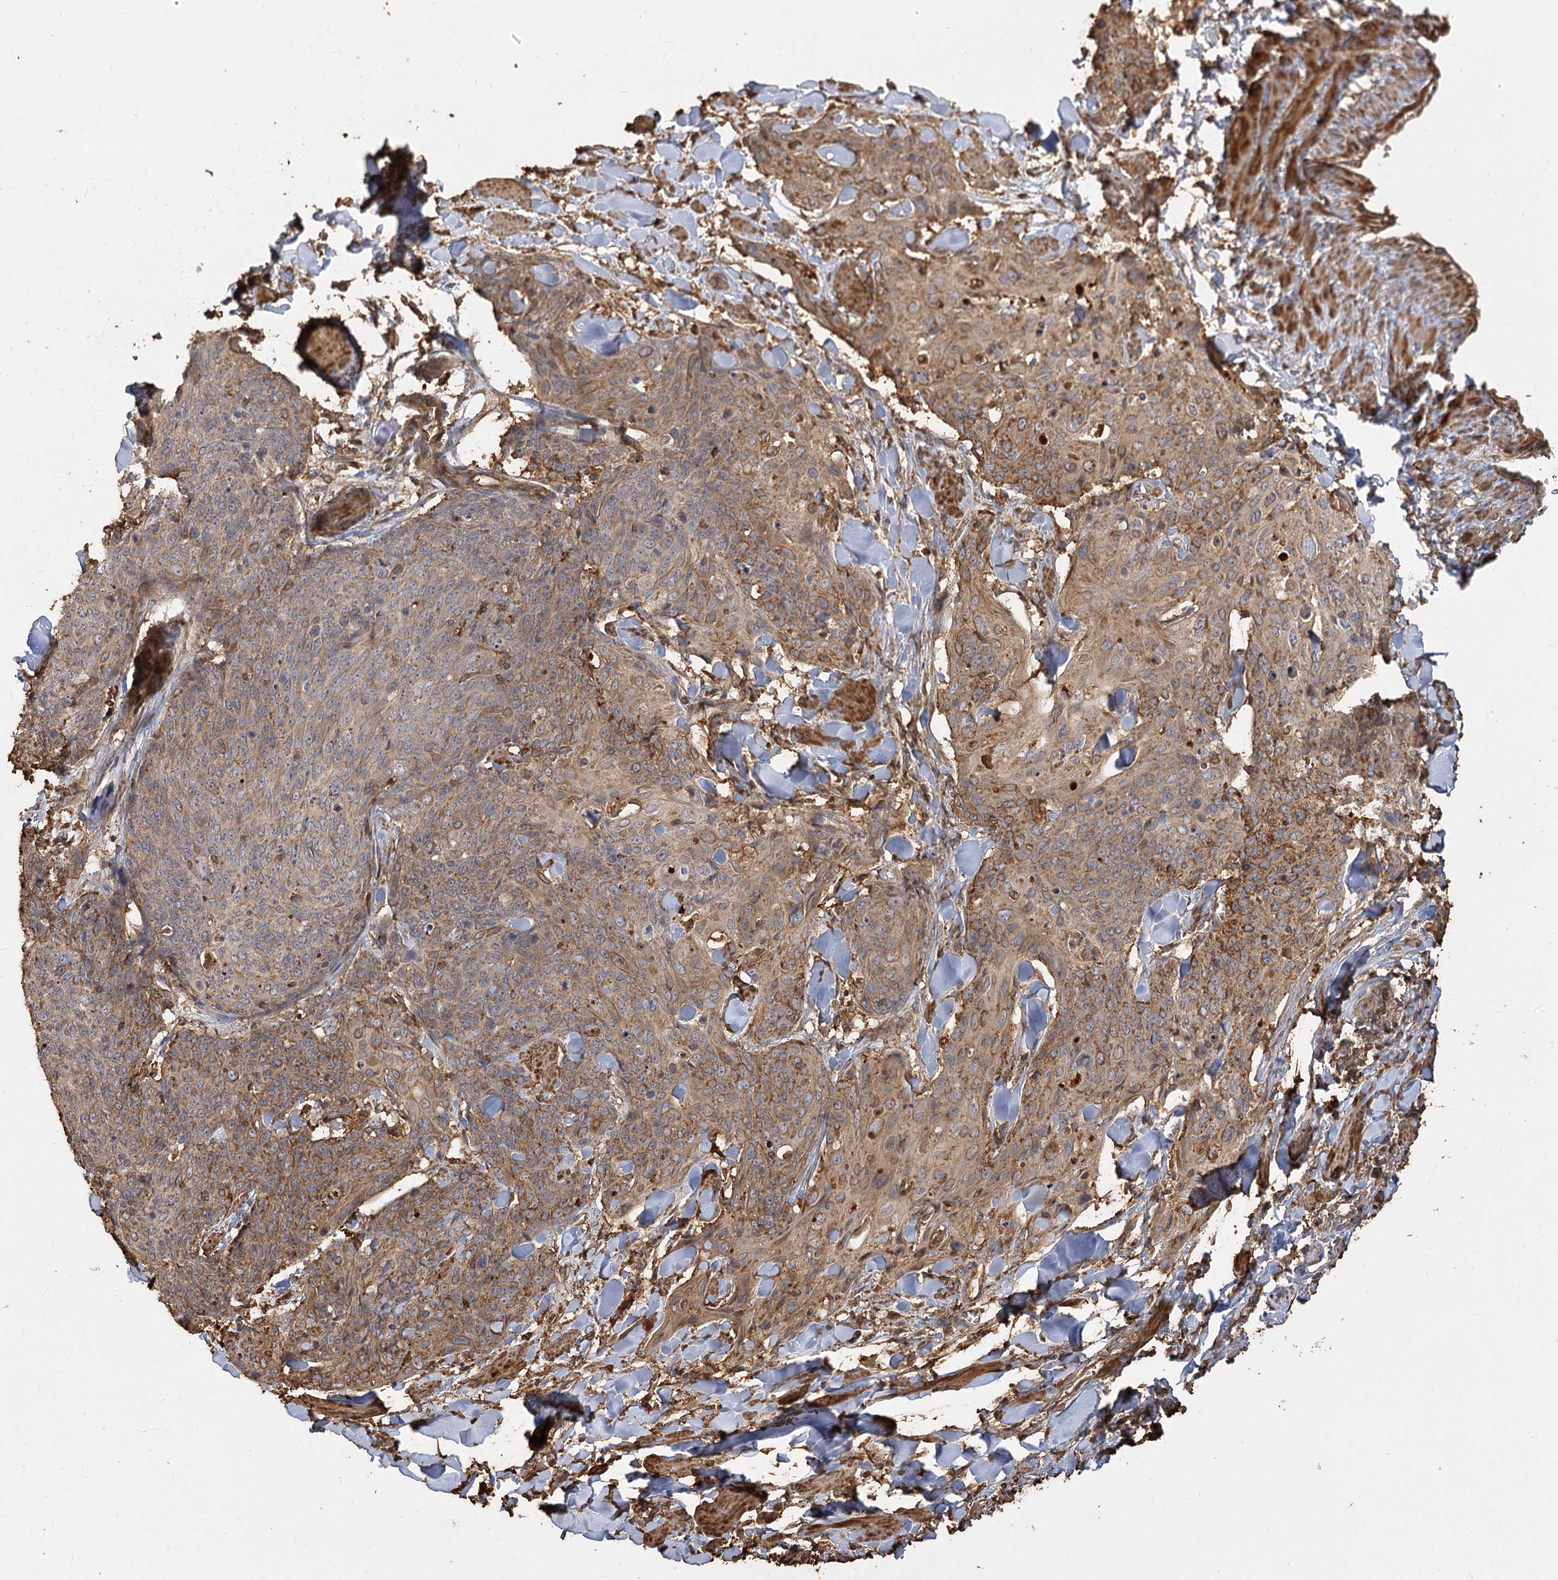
{"staining": {"intensity": "moderate", "quantity": ">75%", "location": "cytoplasmic/membranous"}, "tissue": "skin cancer", "cell_type": "Tumor cells", "image_type": "cancer", "snomed": [{"axis": "morphology", "description": "Squamous cell carcinoma, NOS"}, {"axis": "topography", "description": "Skin"}, {"axis": "topography", "description": "Vulva"}], "caption": "Skin cancer (squamous cell carcinoma) stained with a protein marker demonstrates moderate staining in tumor cells.", "gene": "PIK3C2A", "patient": {"sex": "female", "age": 85}}